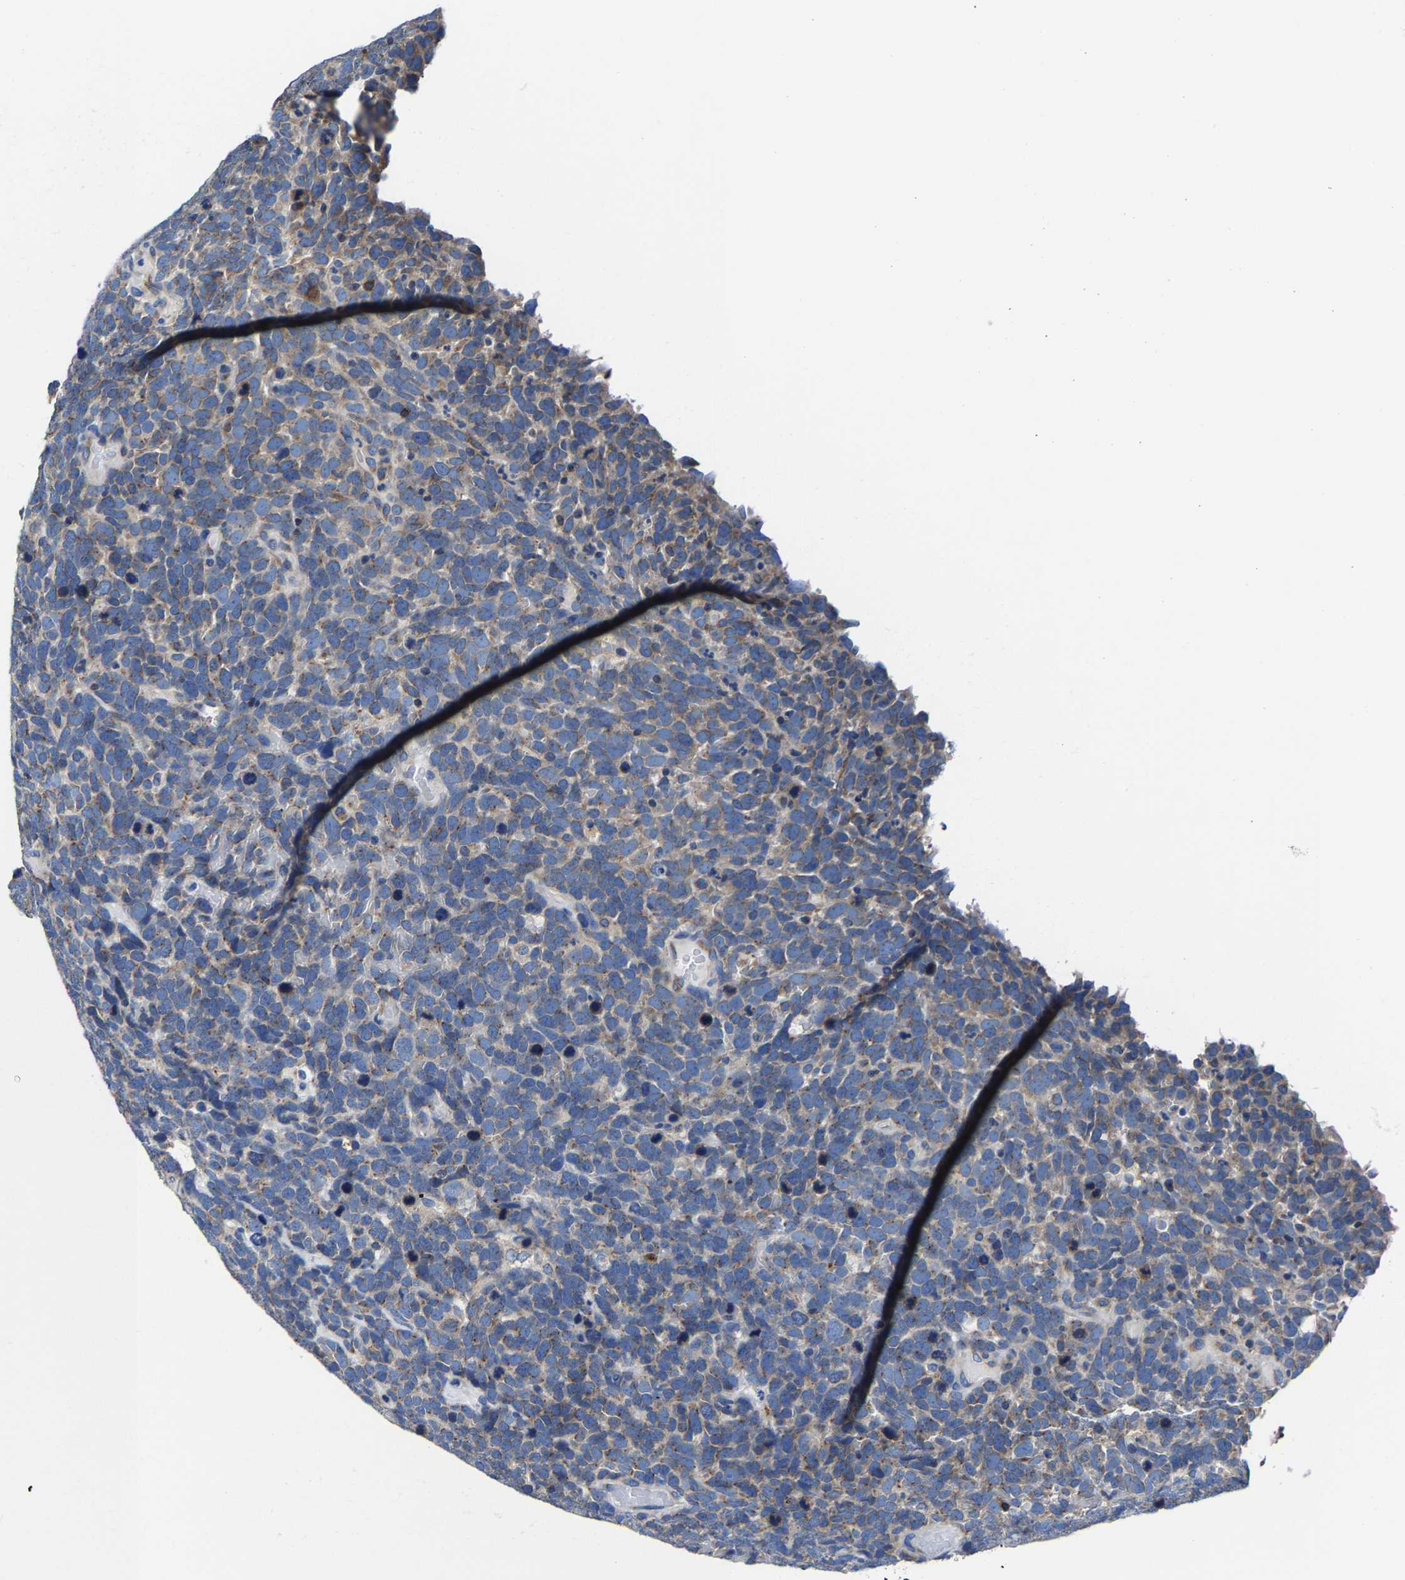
{"staining": {"intensity": "weak", "quantity": "25%-75%", "location": "cytoplasmic/membranous"}, "tissue": "urothelial cancer", "cell_type": "Tumor cells", "image_type": "cancer", "snomed": [{"axis": "morphology", "description": "Urothelial carcinoma, High grade"}, {"axis": "topography", "description": "Urinary bladder"}], "caption": "Urothelial carcinoma (high-grade) stained with a protein marker reveals weak staining in tumor cells.", "gene": "EBAG9", "patient": {"sex": "female", "age": 82}}